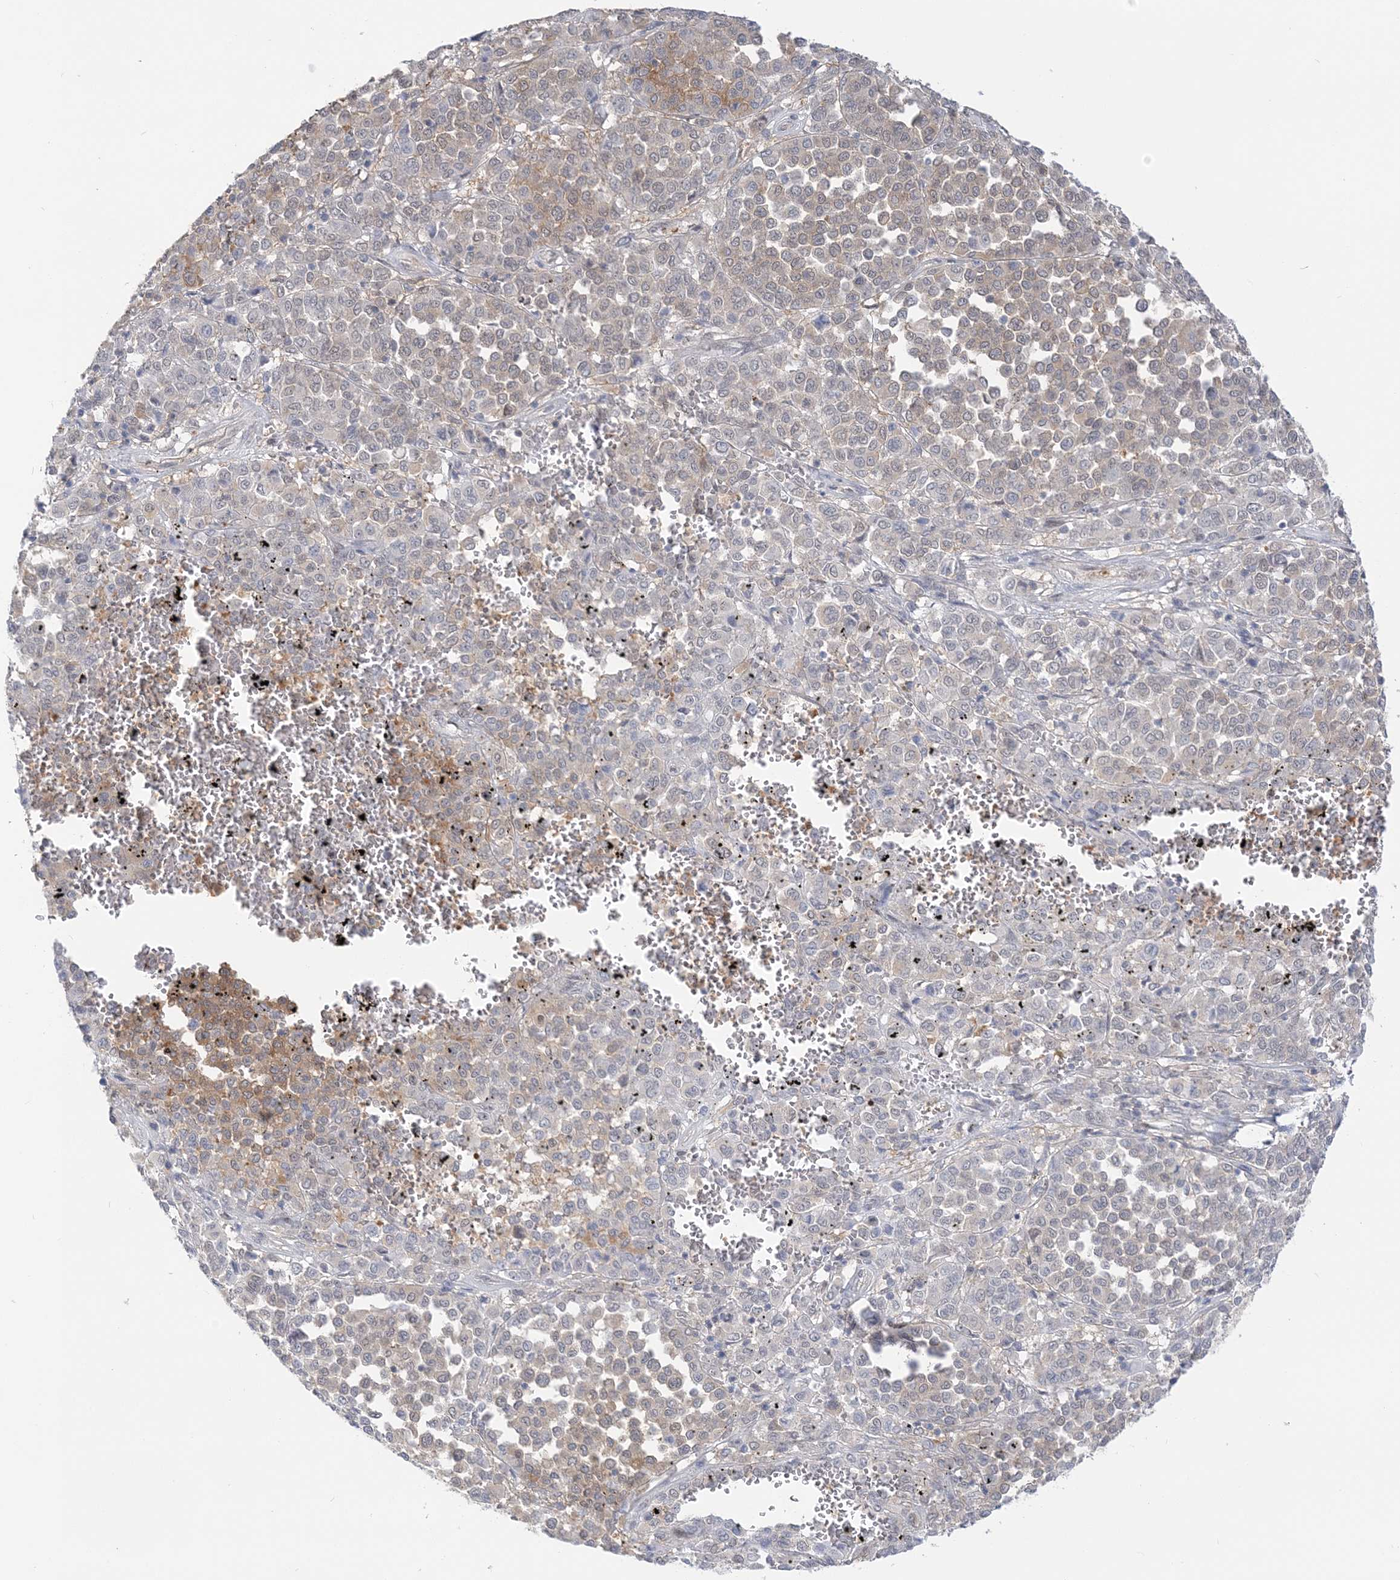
{"staining": {"intensity": "weak", "quantity": "25%-75%", "location": "cytoplasmic/membranous"}, "tissue": "melanoma", "cell_type": "Tumor cells", "image_type": "cancer", "snomed": [{"axis": "morphology", "description": "Malignant melanoma, Metastatic site"}, {"axis": "topography", "description": "Pancreas"}], "caption": "The histopathology image demonstrates immunohistochemical staining of malignant melanoma (metastatic site). There is weak cytoplasmic/membranous expression is seen in about 25%-75% of tumor cells.", "gene": "THADA", "patient": {"sex": "female", "age": 30}}